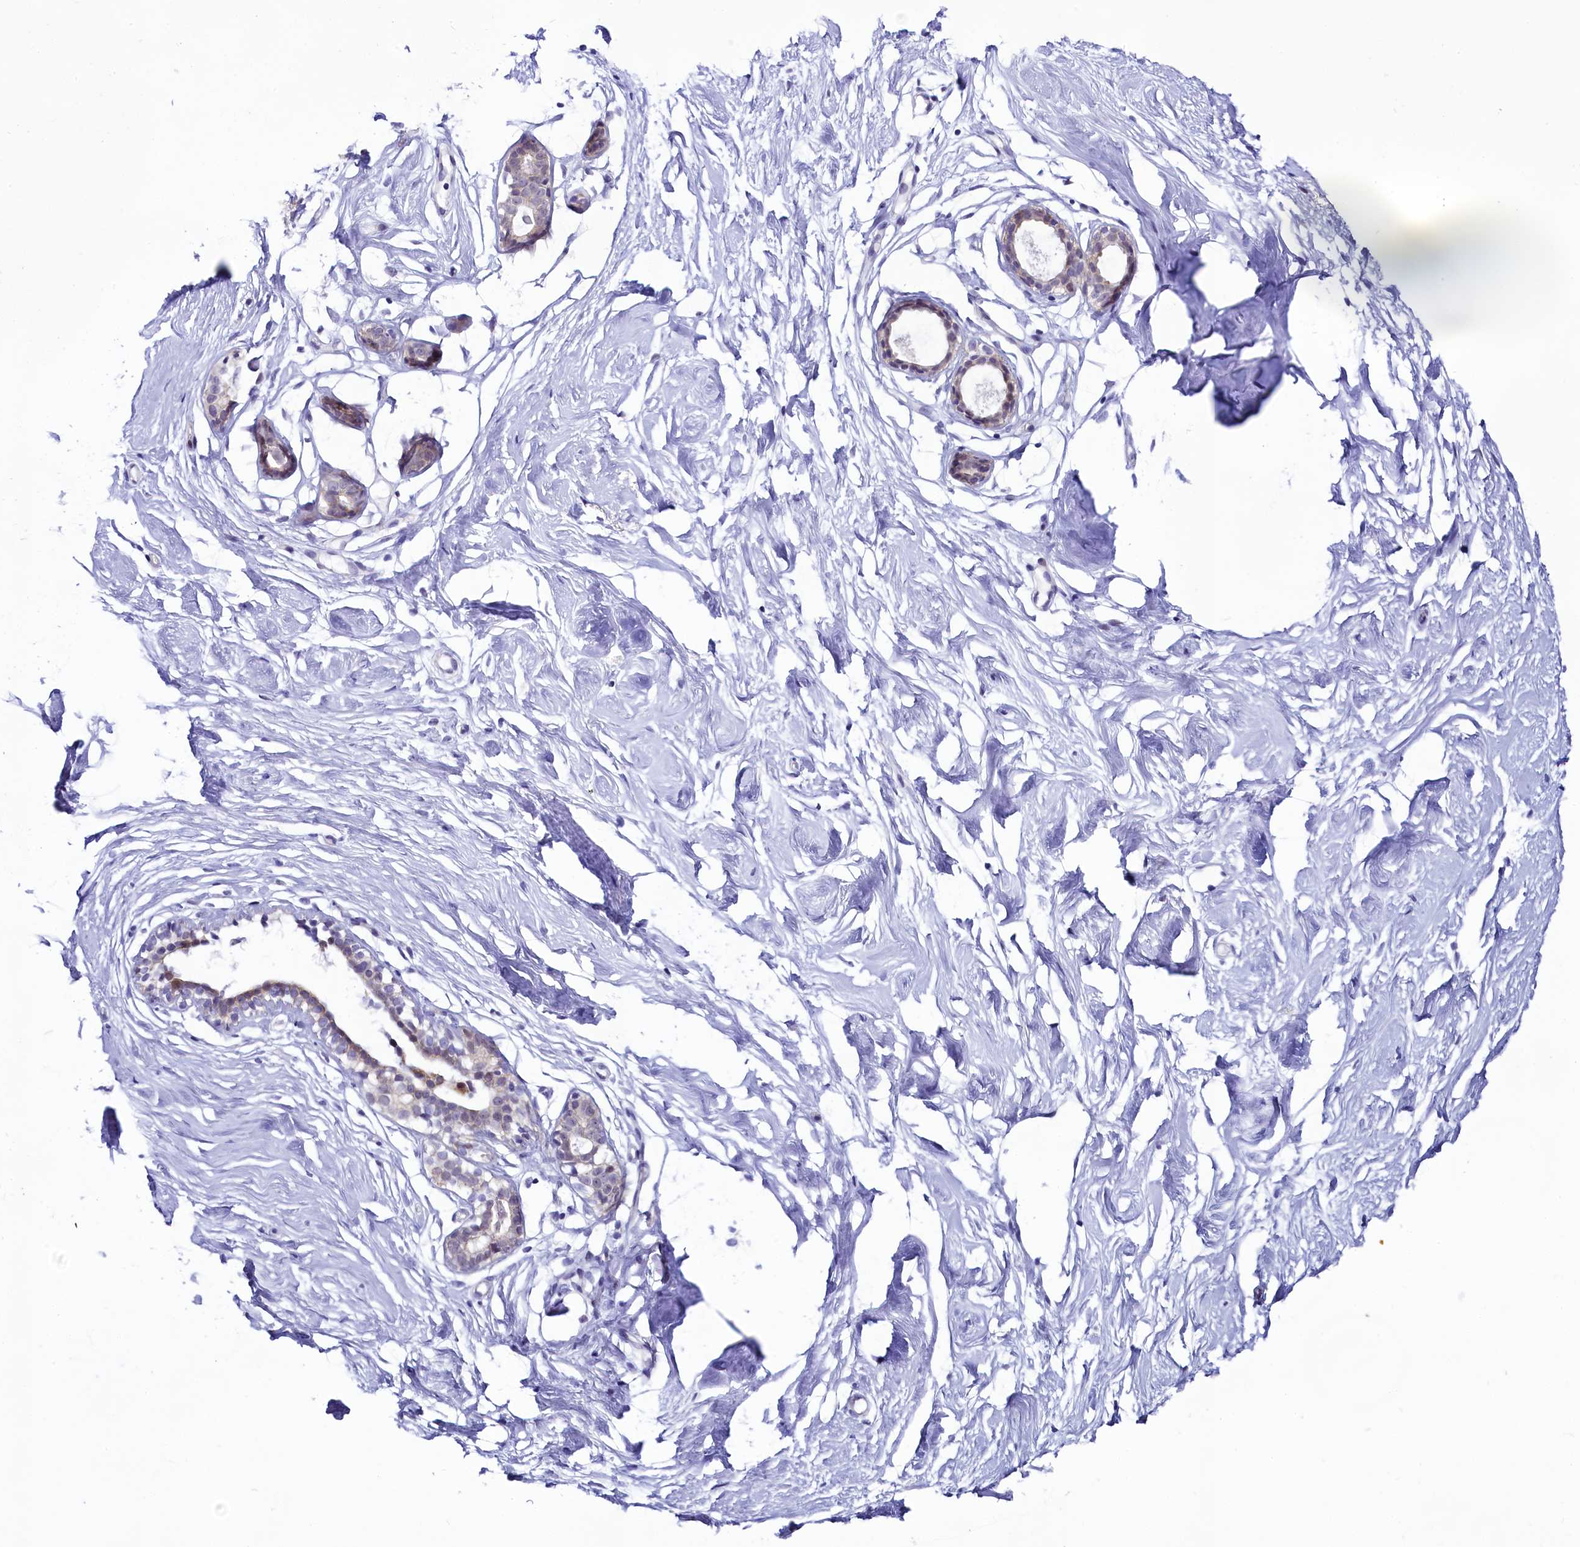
{"staining": {"intensity": "negative", "quantity": "none", "location": "none"}, "tissue": "breast", "cell_type": "Adipocytes", "image_type": "normal", "snomed": [{"axis": "morphology", "description": "Normal tissue, NOS"}, {"axis": "morphology", "description": "Adenoma, NOS"}, {"axis": "topography", "description": "Breast"}], "caption": "Immunohistochemical staining of normal human breast reveals no significant expression in adipocytes.", "gene": "CCDC106", "patient": {"sex": "female", "age": 23}}